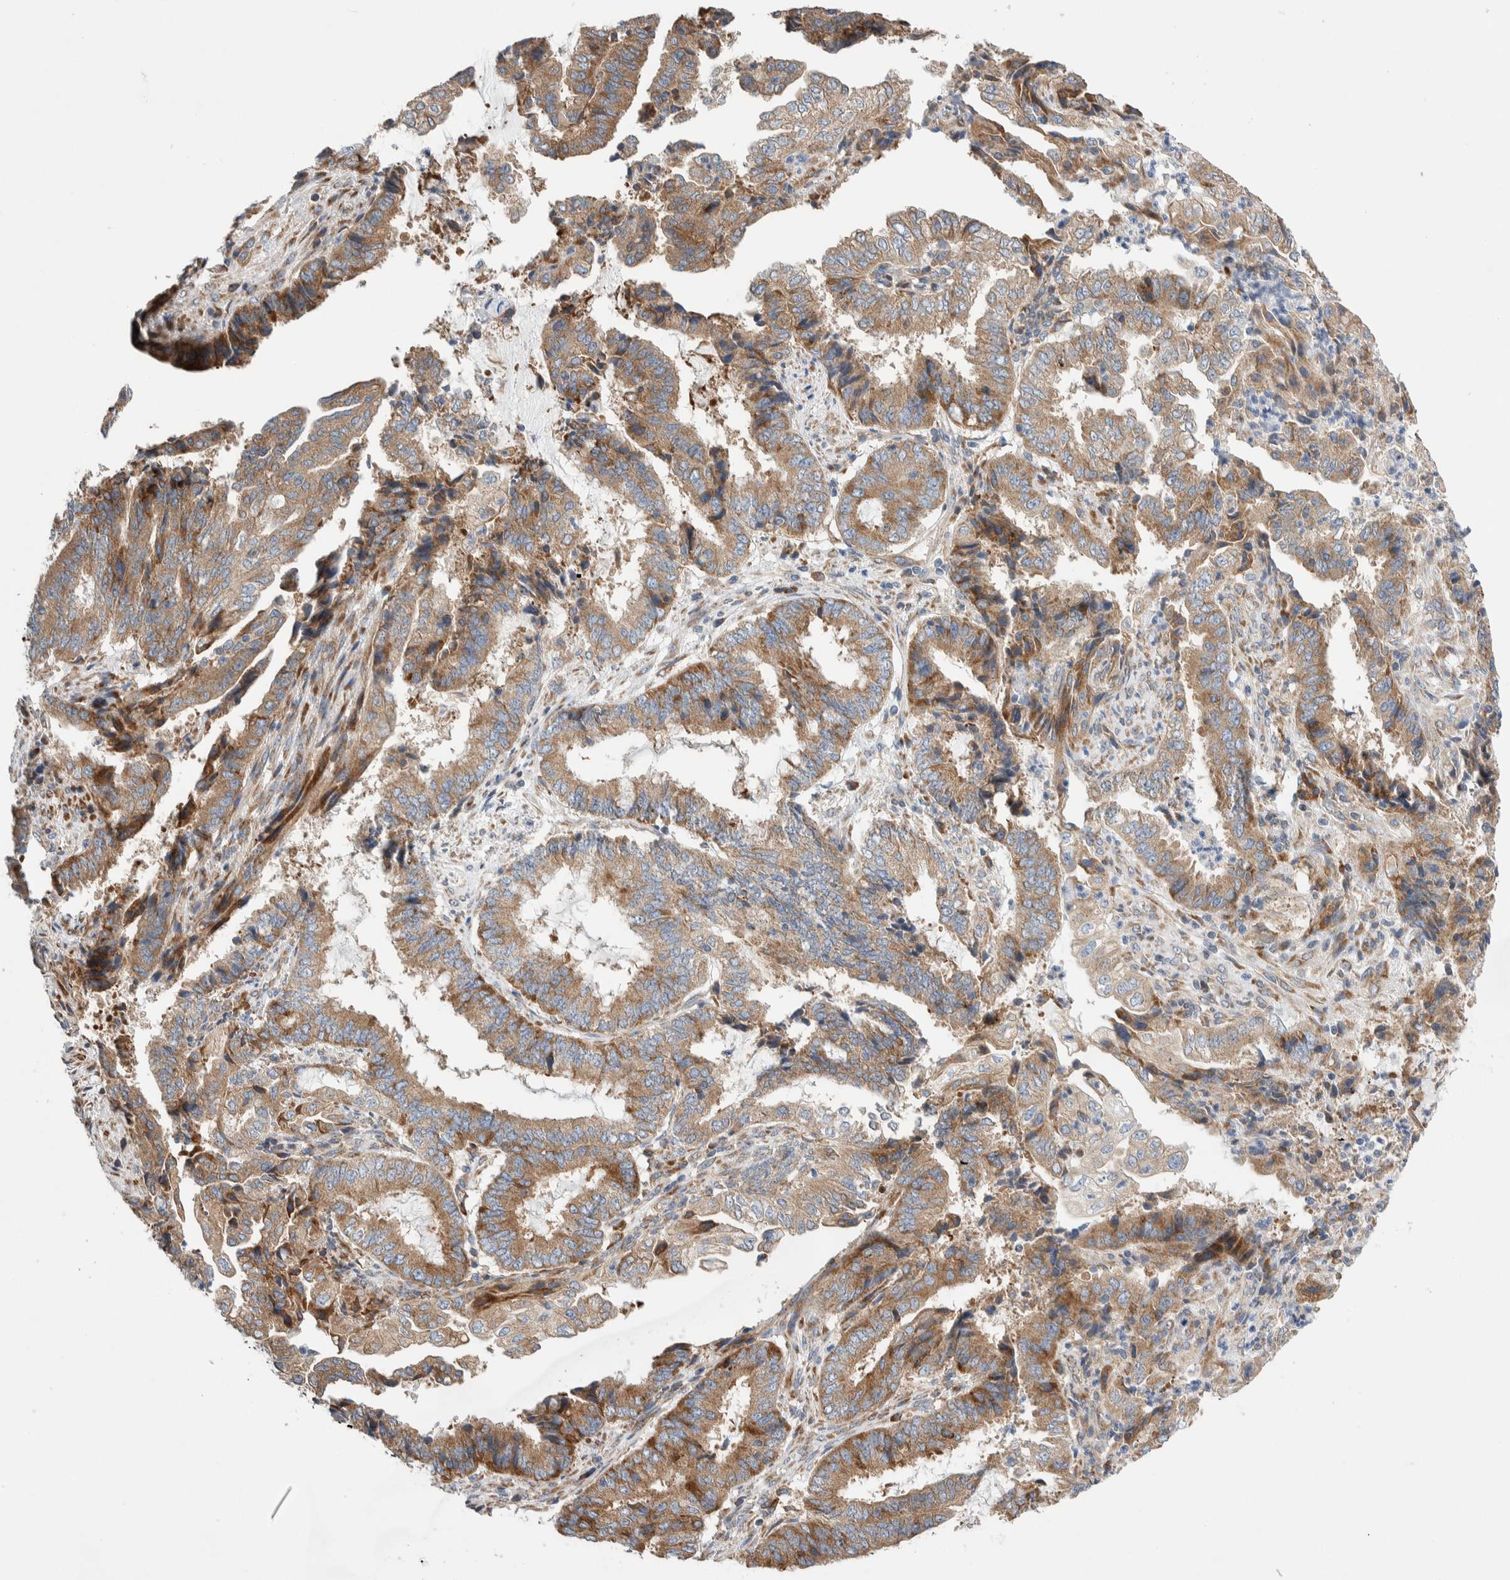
{"staining": {"intensity": "moderate", "quantity": ">75%", "location": "cytoplasmic/membranous"}, "tissue": "endometrial cancer", "cell_type": "Tumor cells", "image_type": "cancer", "snomed": [{"axis": "morphology", "description": "Adenocarcinoma, NOS"}, {"axis": "topography", "description": "Endometrium"}], "caption": "The histopathology image demonstrates staining of adenocarcinoma (endometrial), revealing moderate cytoplasmic/membranous protein expression (brown color) within tumor cells.", "gene": "RACK1", "patient": {"sex": "female", "age": 51}}